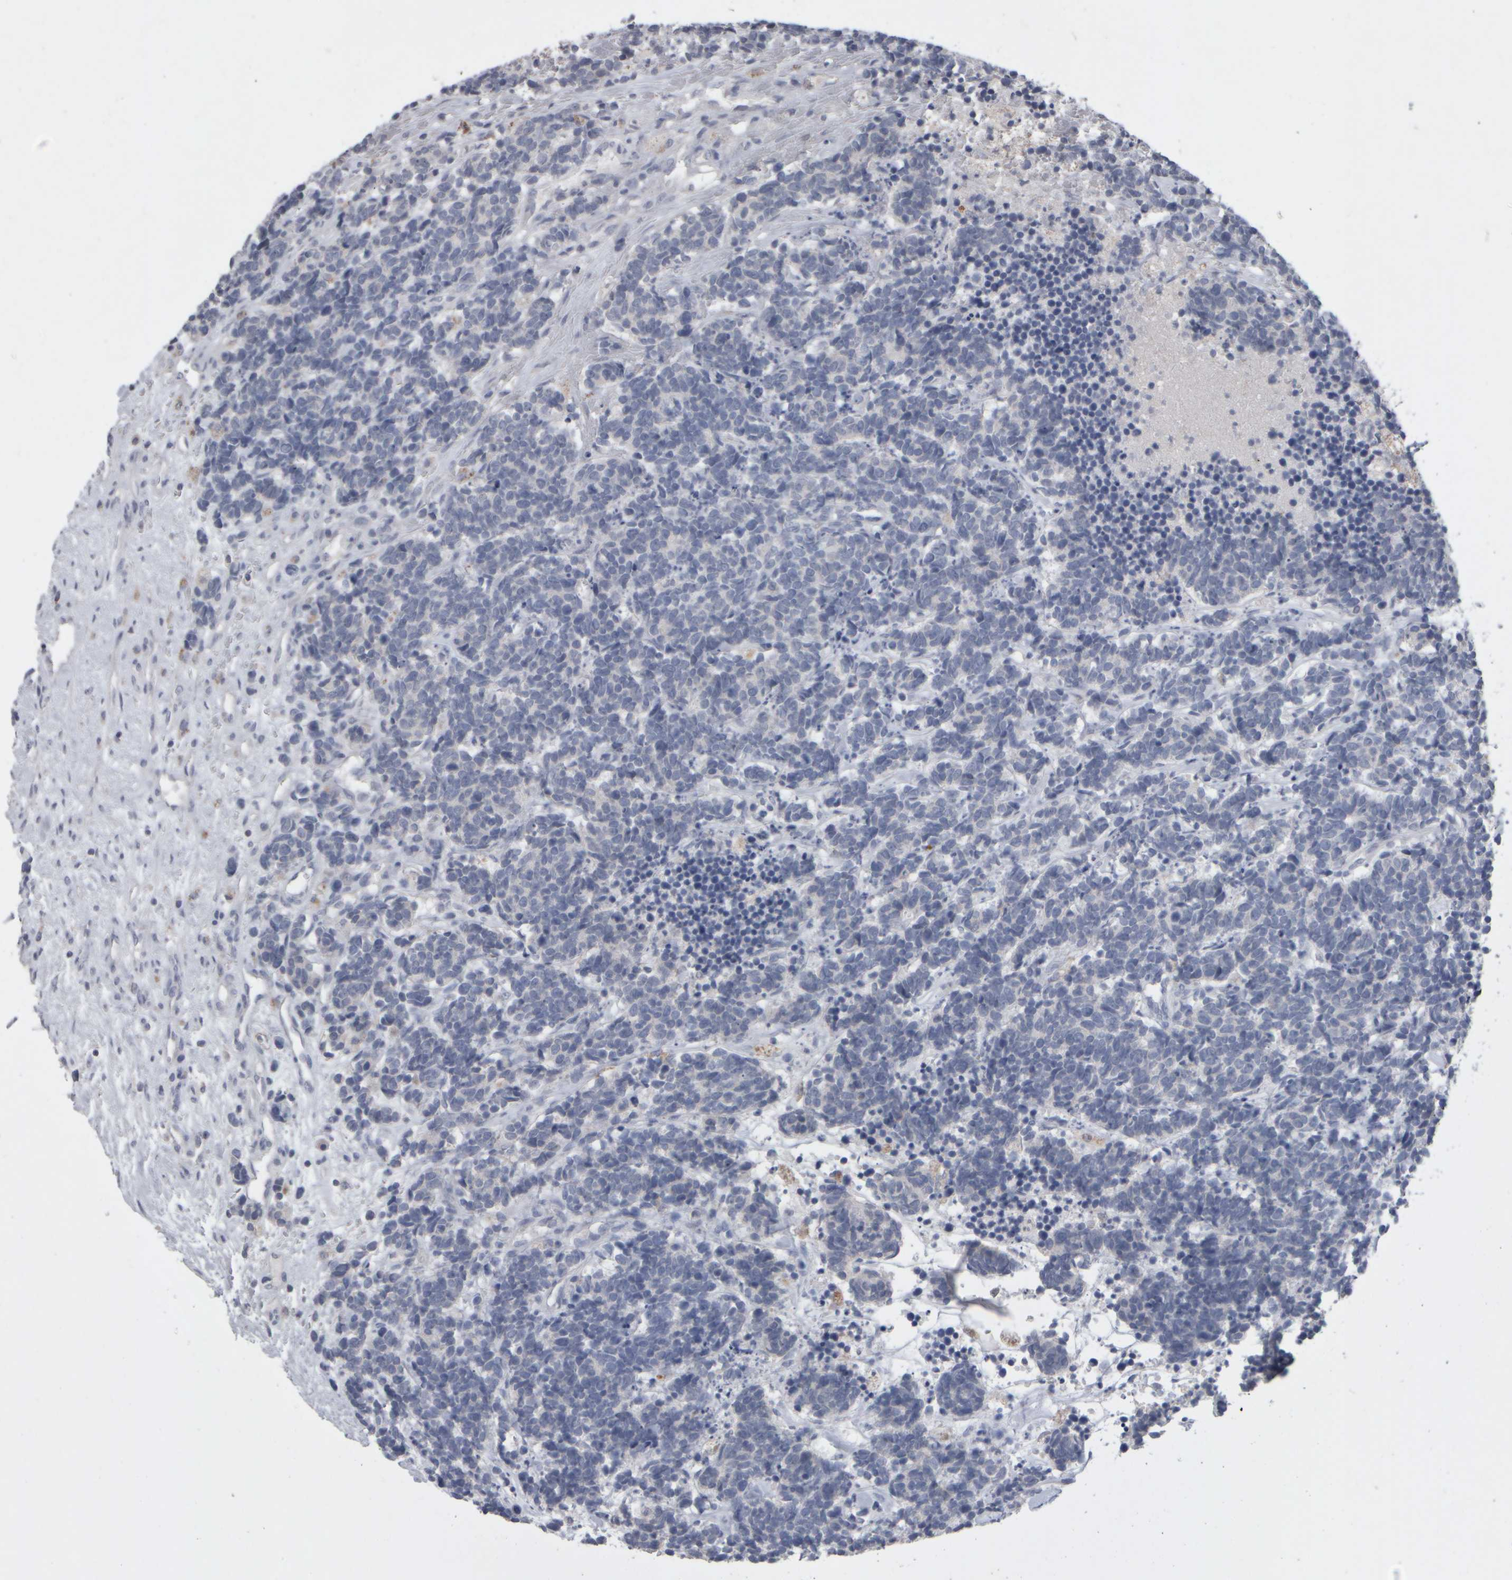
{"staining": {"intensity": "negative", "quantity": "none", "location": "none"}, "tissue": "carcinoid", "cell_type": "Tumor cells", "image_type": "cancer", "snomed": [{"axis": "morphology", "description": "Carcinoma, NOS"}, {"axis": "morphology", "description": "Carcinoid, malignant, NOS"}, {"axis": "topography", "description": "Urinary bladder"}], "caption": "Histopathology image shows no protein expression in tumor cells of carcinoma tissue.", "gene": "EPHX2", "patient": {"sex": "male", "age": 57}}